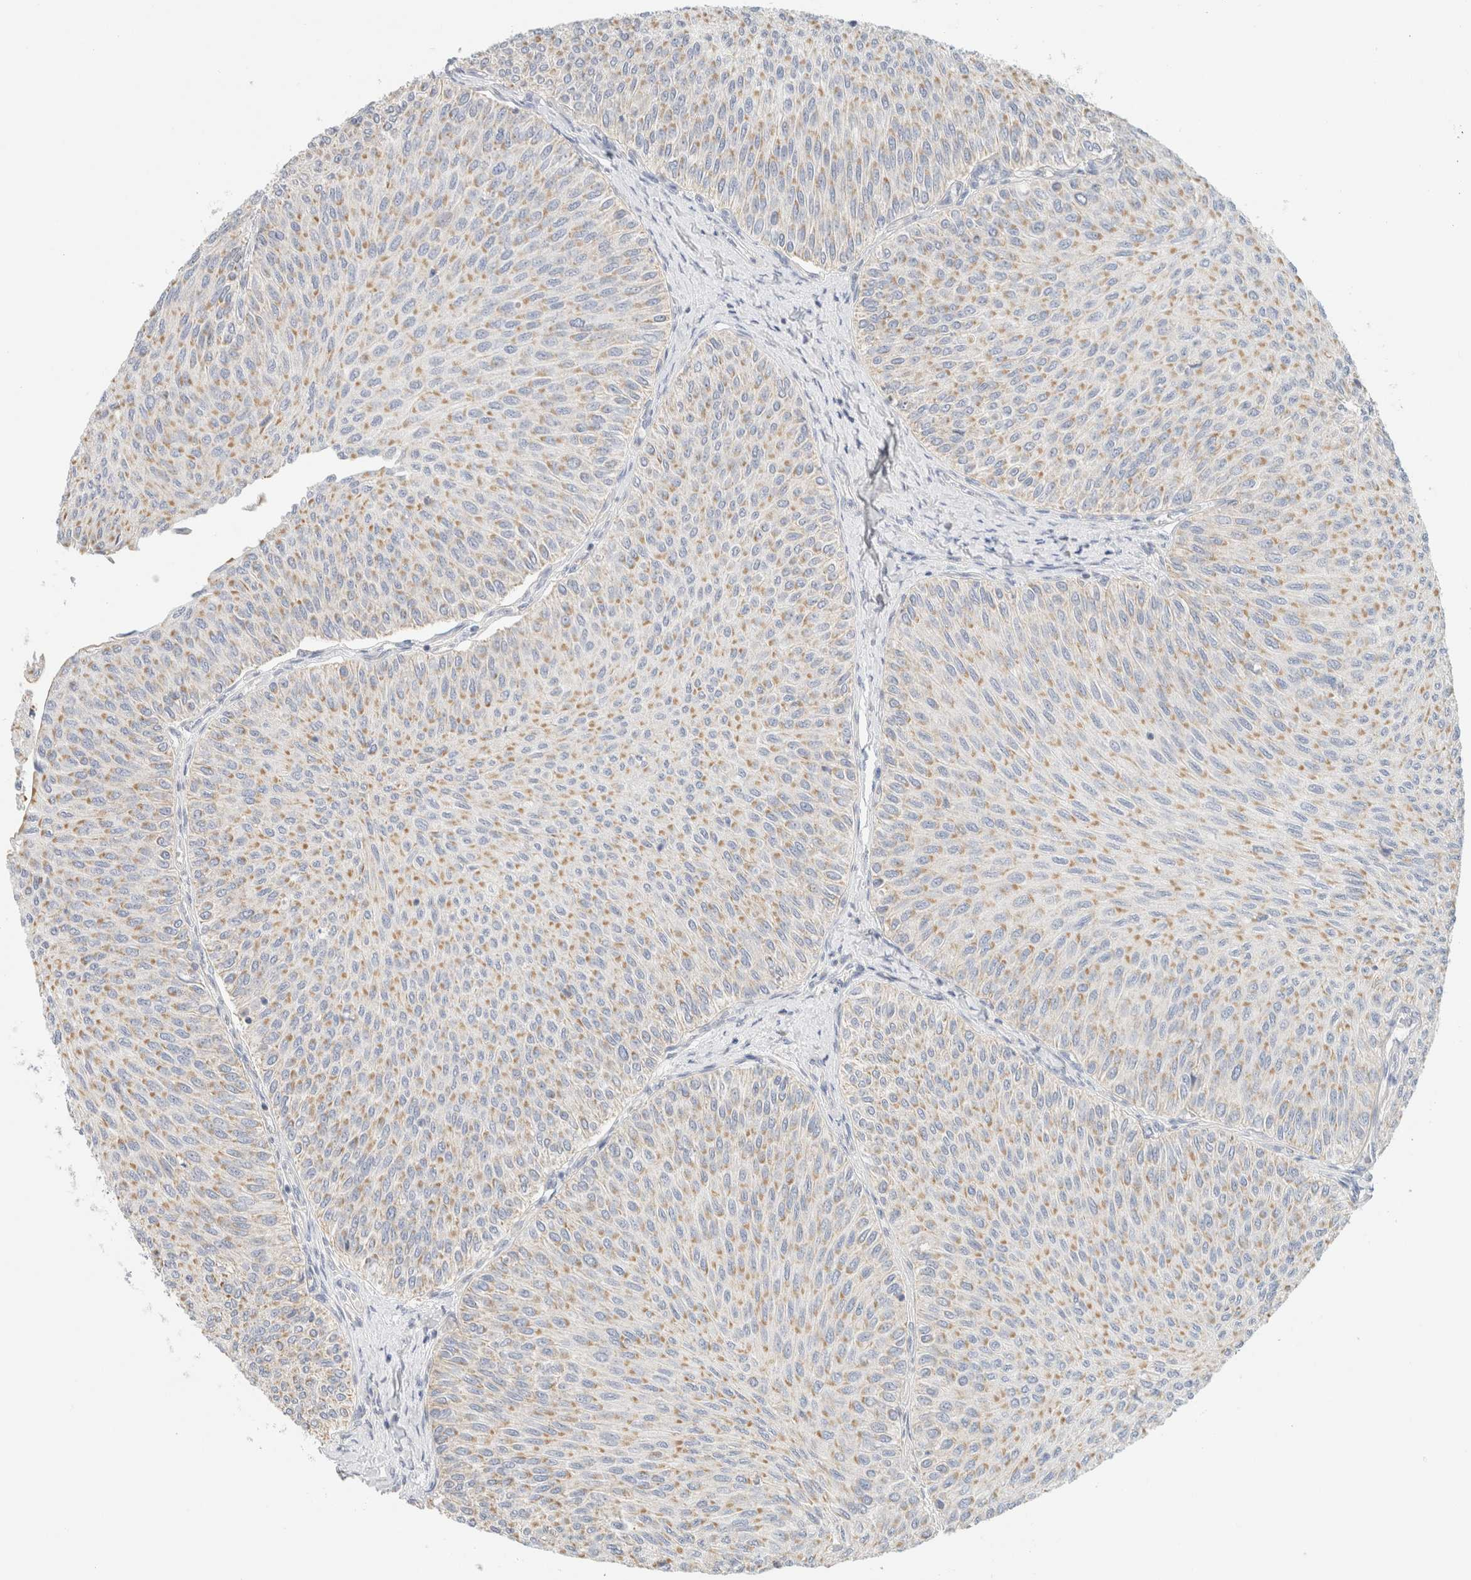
{"staining": {"intensity": "weak", "quantity": ">75%", "location": "cytoplasmic/membranous"}, "tissue": "urothelial cancer", "cell_type": "Tumor cells", "image_type": "cancer", "snomed": [{"axis": "morphology", "description": "Urothelial carcinoma, Low grade"}, {"axis": "topography", "description": "Urinary bladder"}], "caption": "Immunohistochemistry of urothelial carcinoma (low-grade) reveals low levels of weak cytoplasmic/membranous positivity in about >75% of tumor cells.", "gene": "HDHD3", "patient": {"sex": "male", "age": 78}}